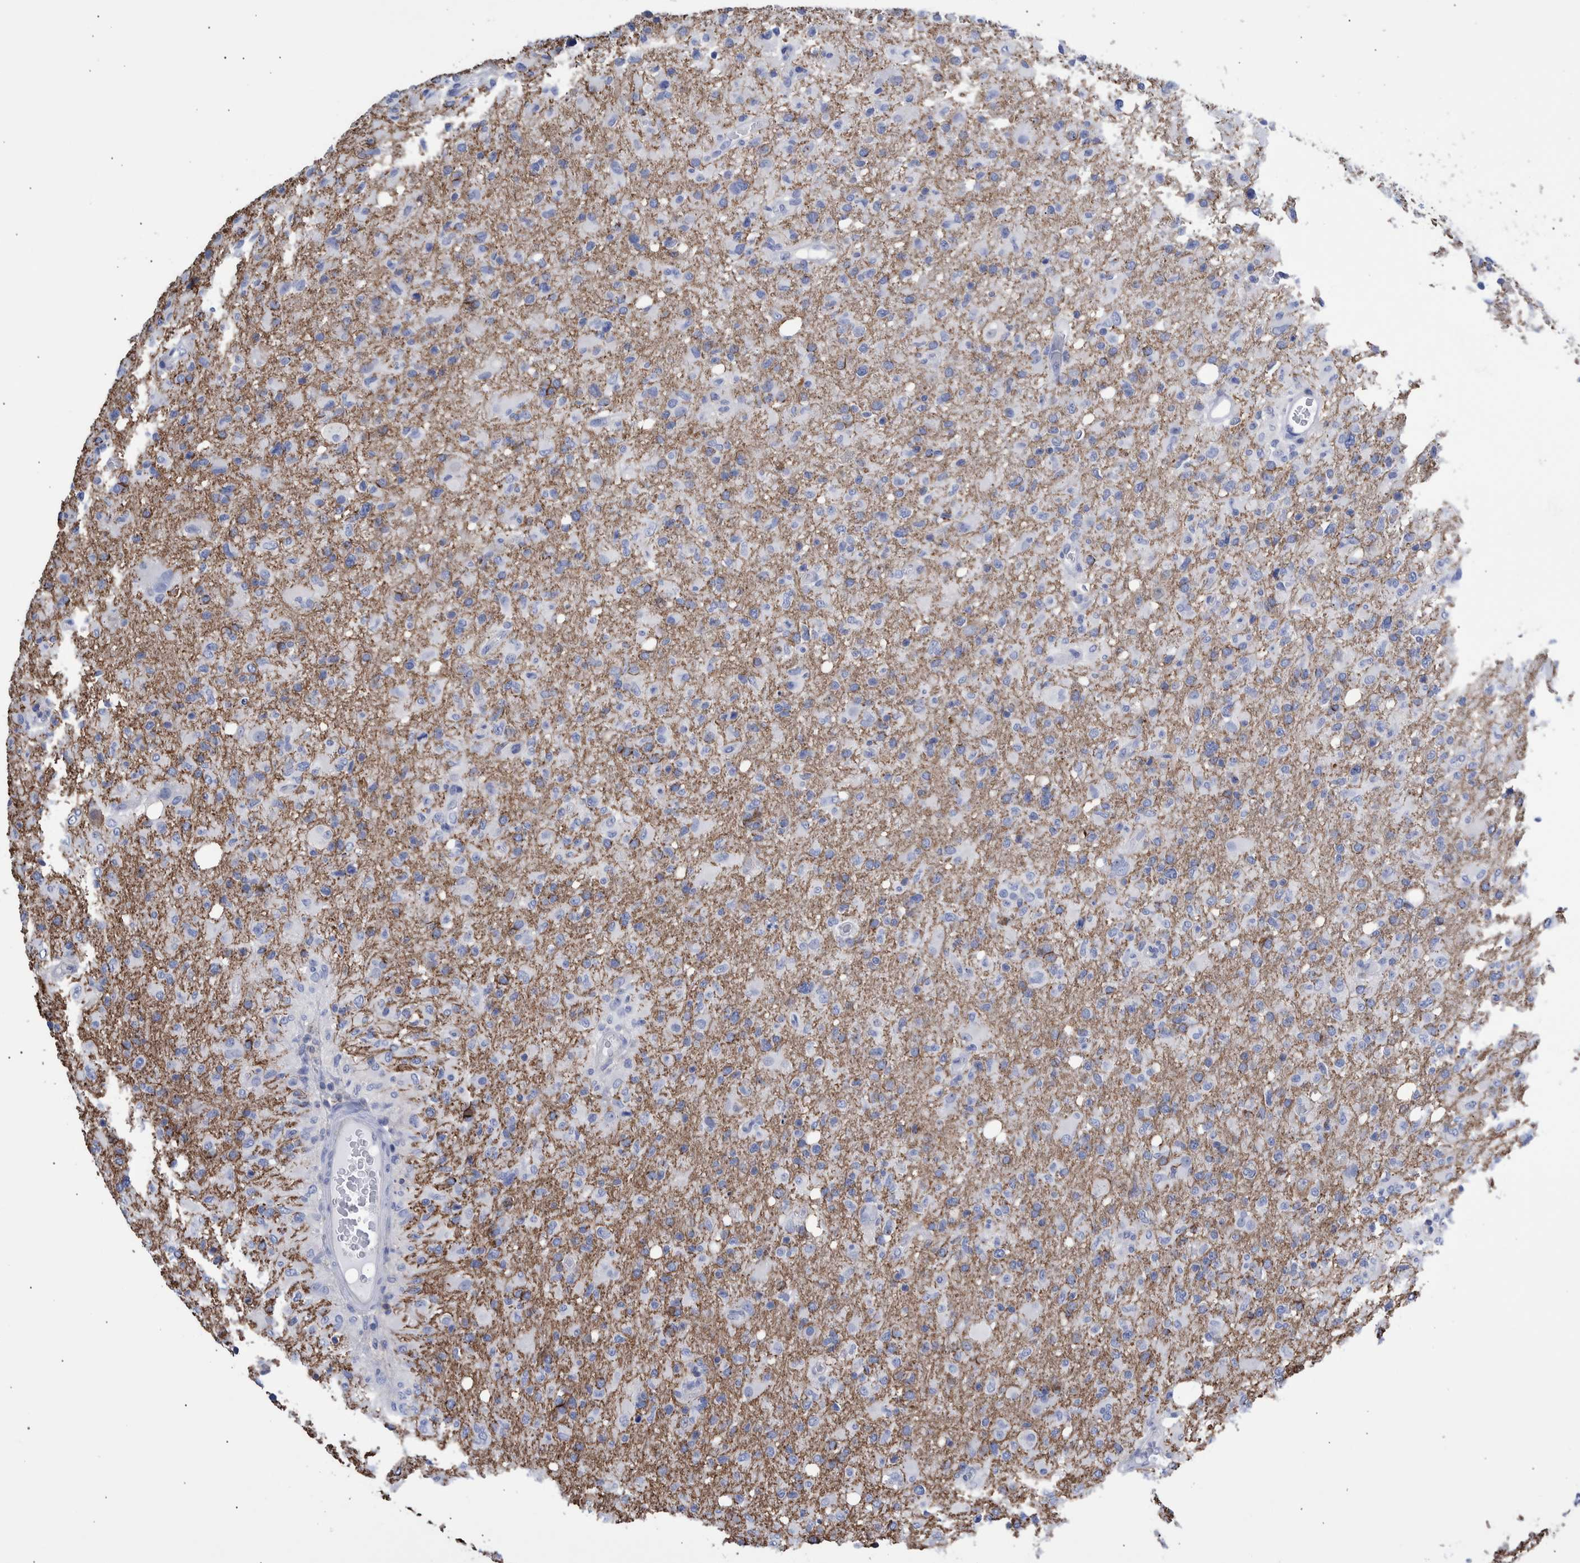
{"staining": {"intensity": "negative", "quantity": "none", "location": "none"}, "tissue": "glioma", "cell_type": "Tumor cells", "image_type": "cancer", "snomed": [{"axis": "morphology", "description": "Glioma, malignant, High grade"}, {"axis": "topography", "description": "Brain"}], "caption": "Tumor cells show no significant expression in glioma. (IHC, brightfield microscopy, high magnification).", "gene": "PPP3CC", "patient": {"sex": "female", "age": 57}}